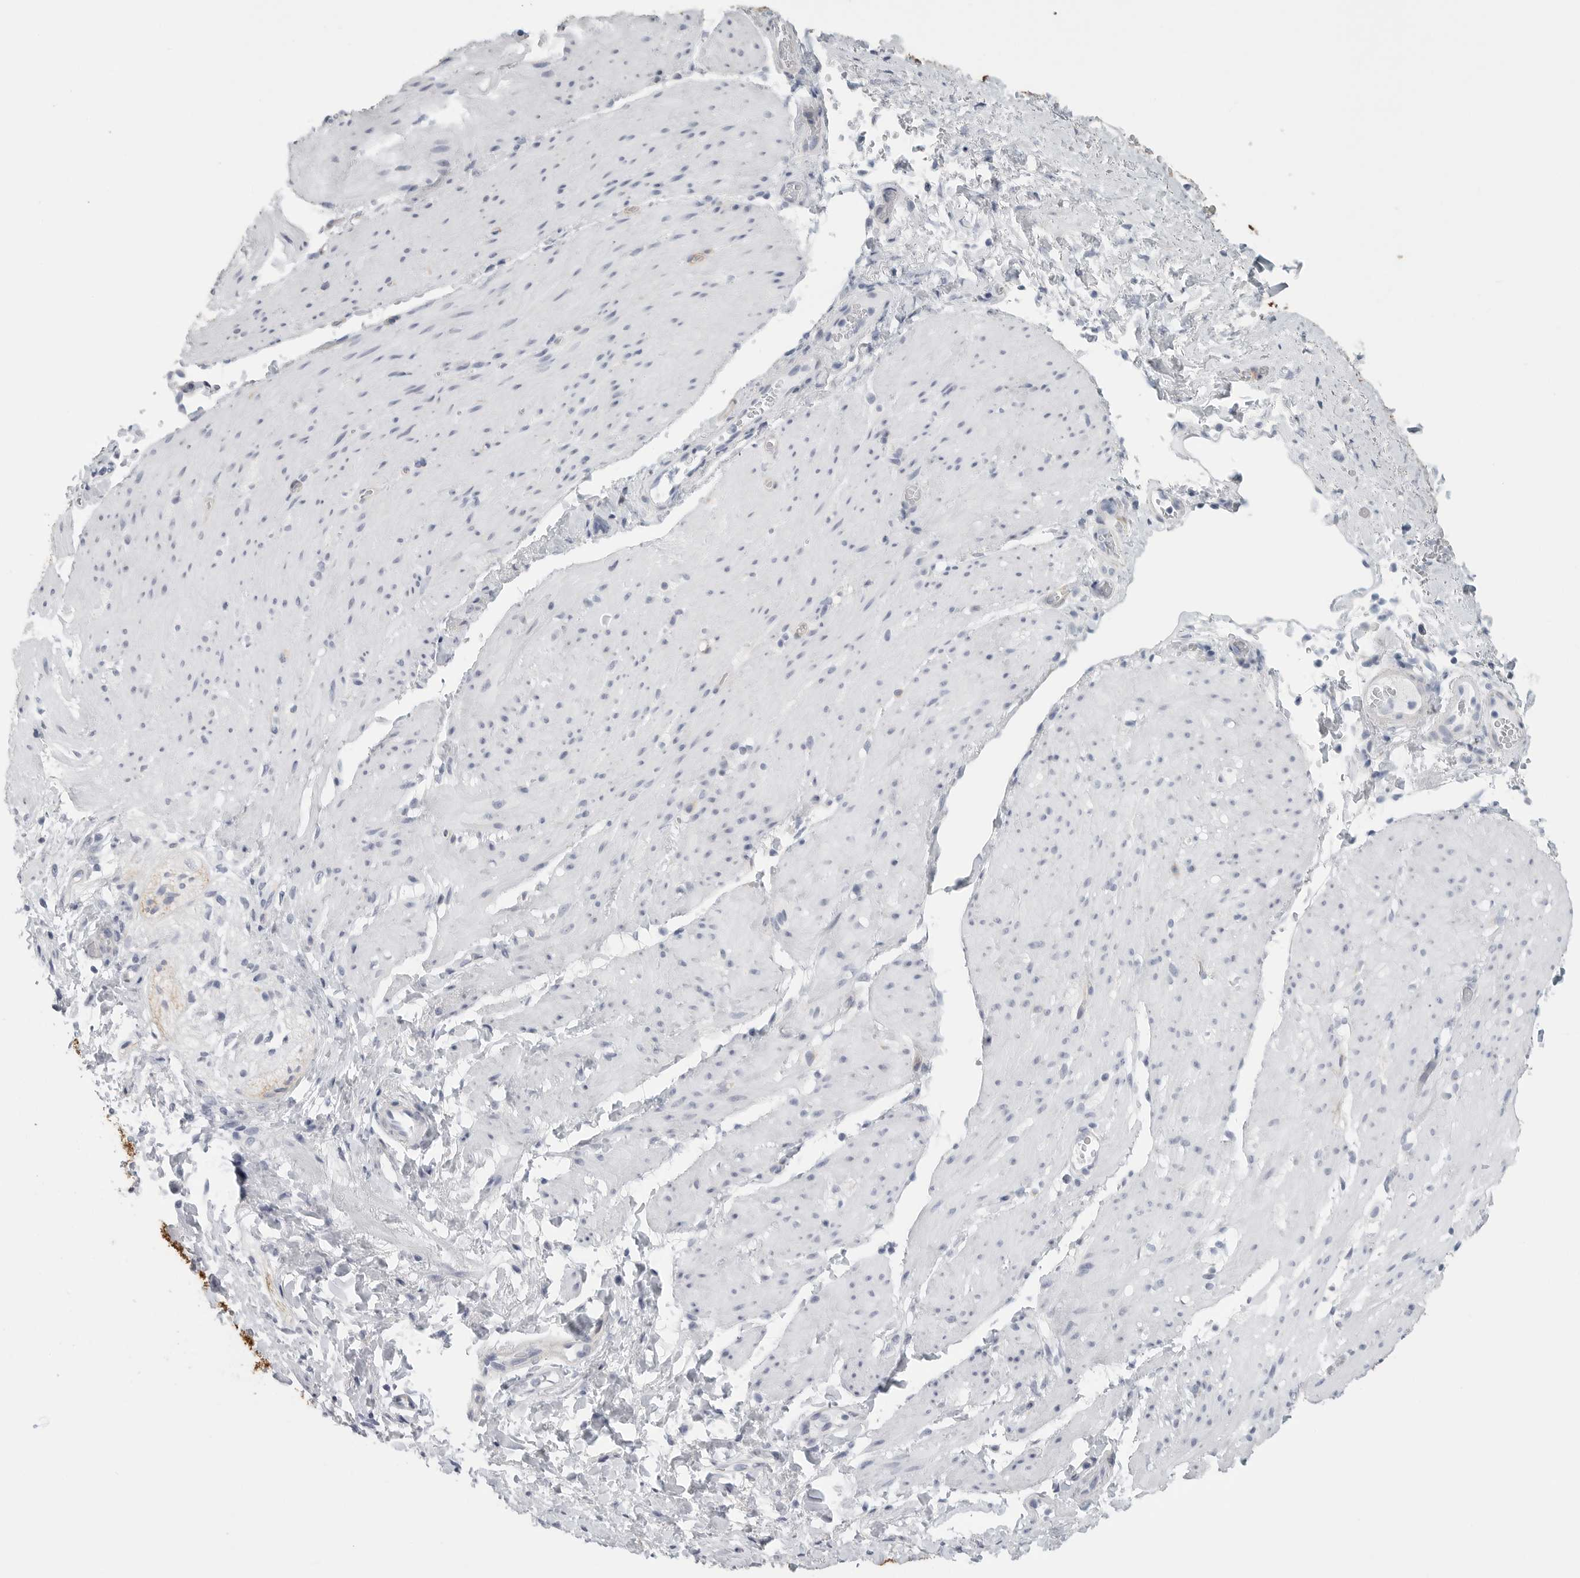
{"staining": {"intensity": "negative", "quantity": "none", "location": "none"}, "tissue": "smooth muscle", "cell_type": "Smooth muscle cells", "image_type": "normal", "snomed": [{"axis": "morphology", "description": "Normal tissue, NOS"}, {"axis": "topography", "description": "Smooth muscle"}, {"axis": "topography", "description": "Small intestine"}], "caption": "Image shows no significant protein expression in smooth muscle cells of normal smooth muscle.", "gene": "TNR", "patient": {"sex": "female", "age": 84}}